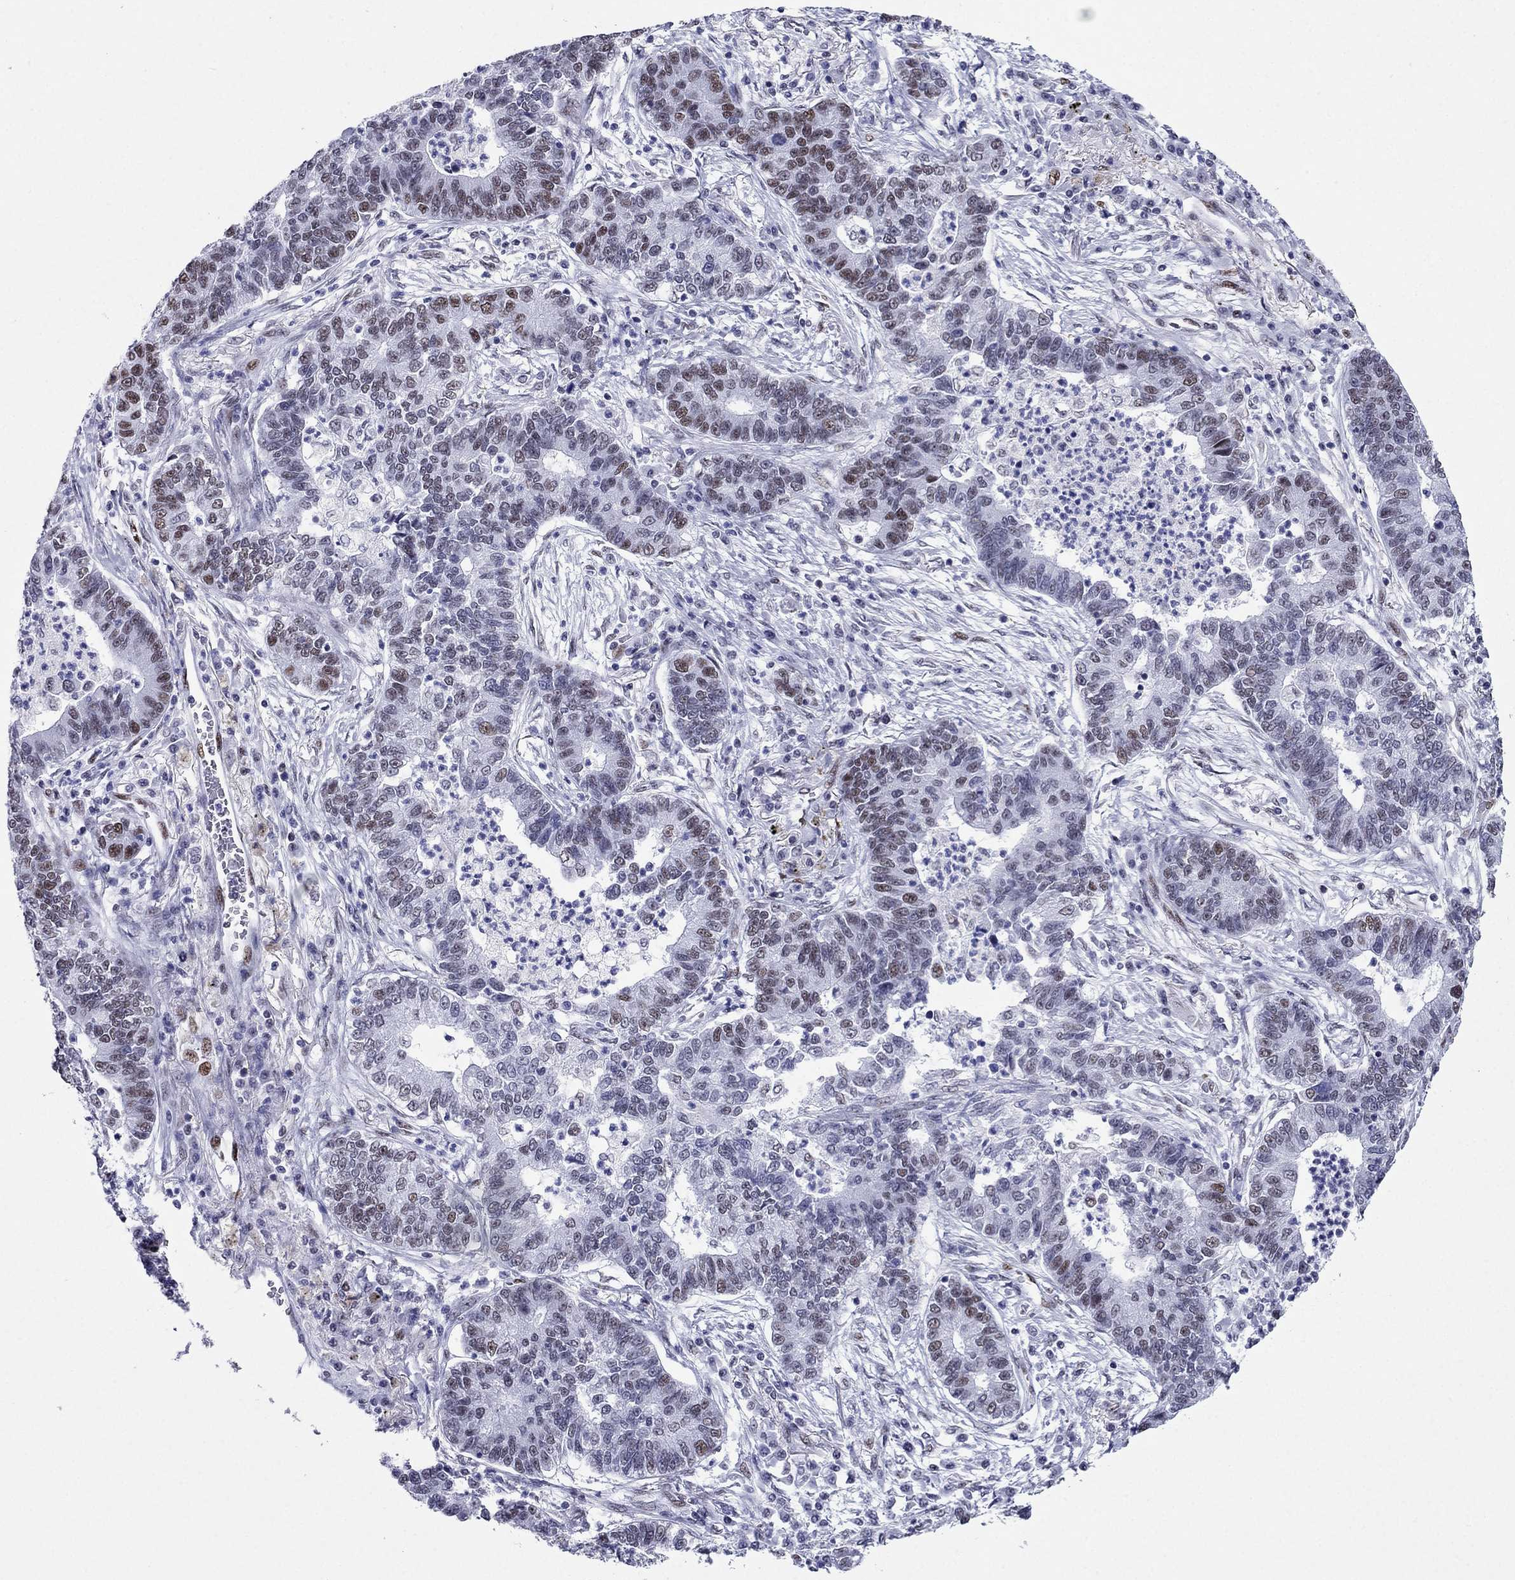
{"staining": {"intensity": "moderate", "quantity": "25%-75%", "location": "nuclear"}, "tissue": "lung cancer", "cell_type": "Tumor cells", "image_type": "cancer", "snomed": [{"axis": "morphology", "description": "Adenocarcinoma, NOS"}, {"axis": "topography", "description": "Lung"}], "caption": "A medium amount of moderate nuclear expression is present in approximately 25%-75% of tumor cells in adenocarcinoma (lung) tissue.", "gene": "PPM1G", "patient": {"sex": "female", "age": 57}}